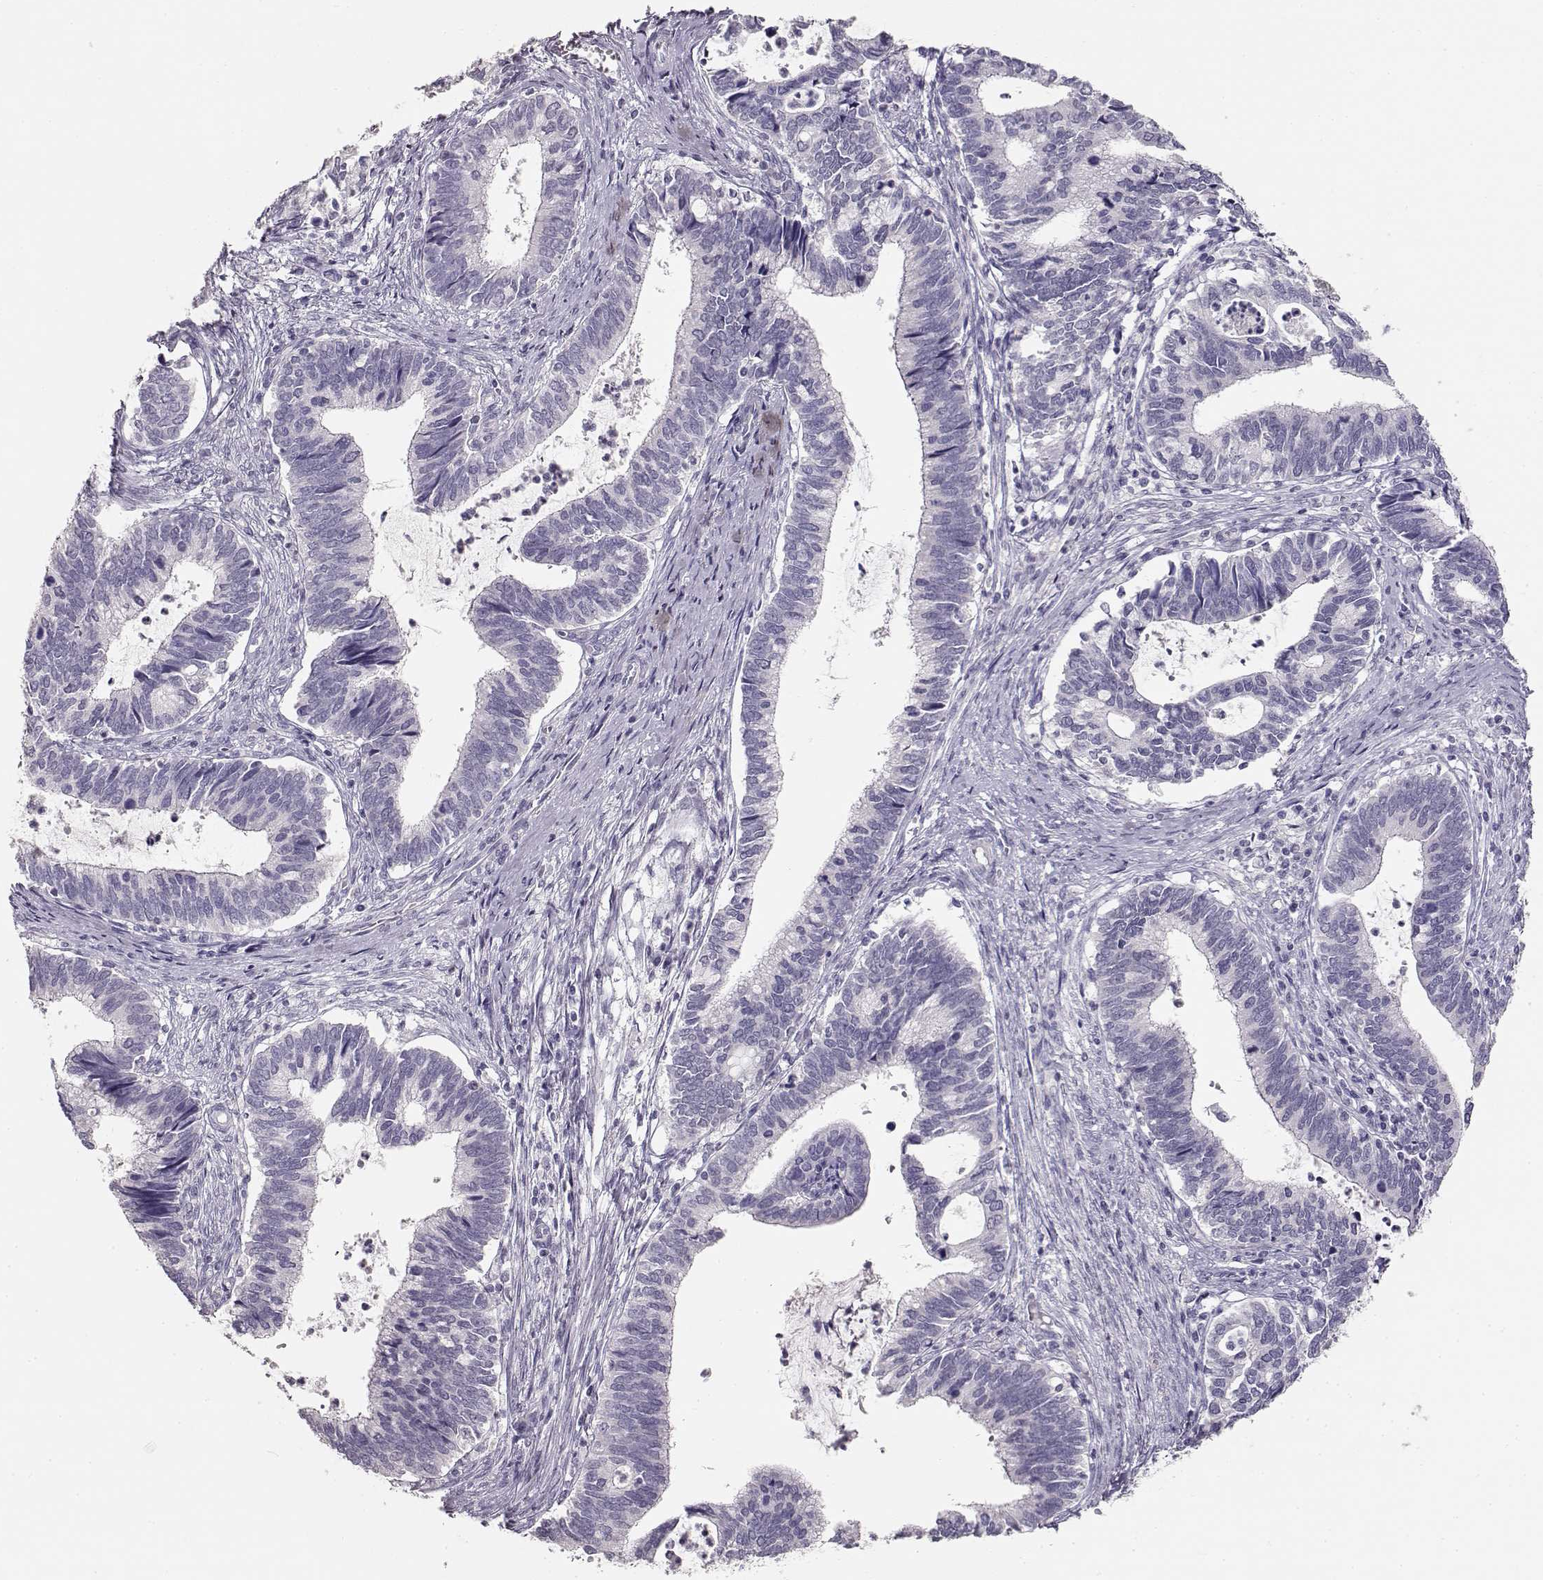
{"staining": {"intensity": "negative", "quantity": "none", "location": "none"}, "tissue": "cervical cancer", "cell_type": "Tumor cells", "image_type": "cancer", "snomed": [{"axis": "morphology", "description": "Adenocarcinoma, NOS"}, {"axis": "topography", "description": "Cervix"}], "caption": "Immunohistochemistry photomicrograph of human cervical cancer stained for a protein (brown), which exhibits no expression in tumor cells.", "gene": "TKTL1", "patient": {"sex": "female", "age": 42}}